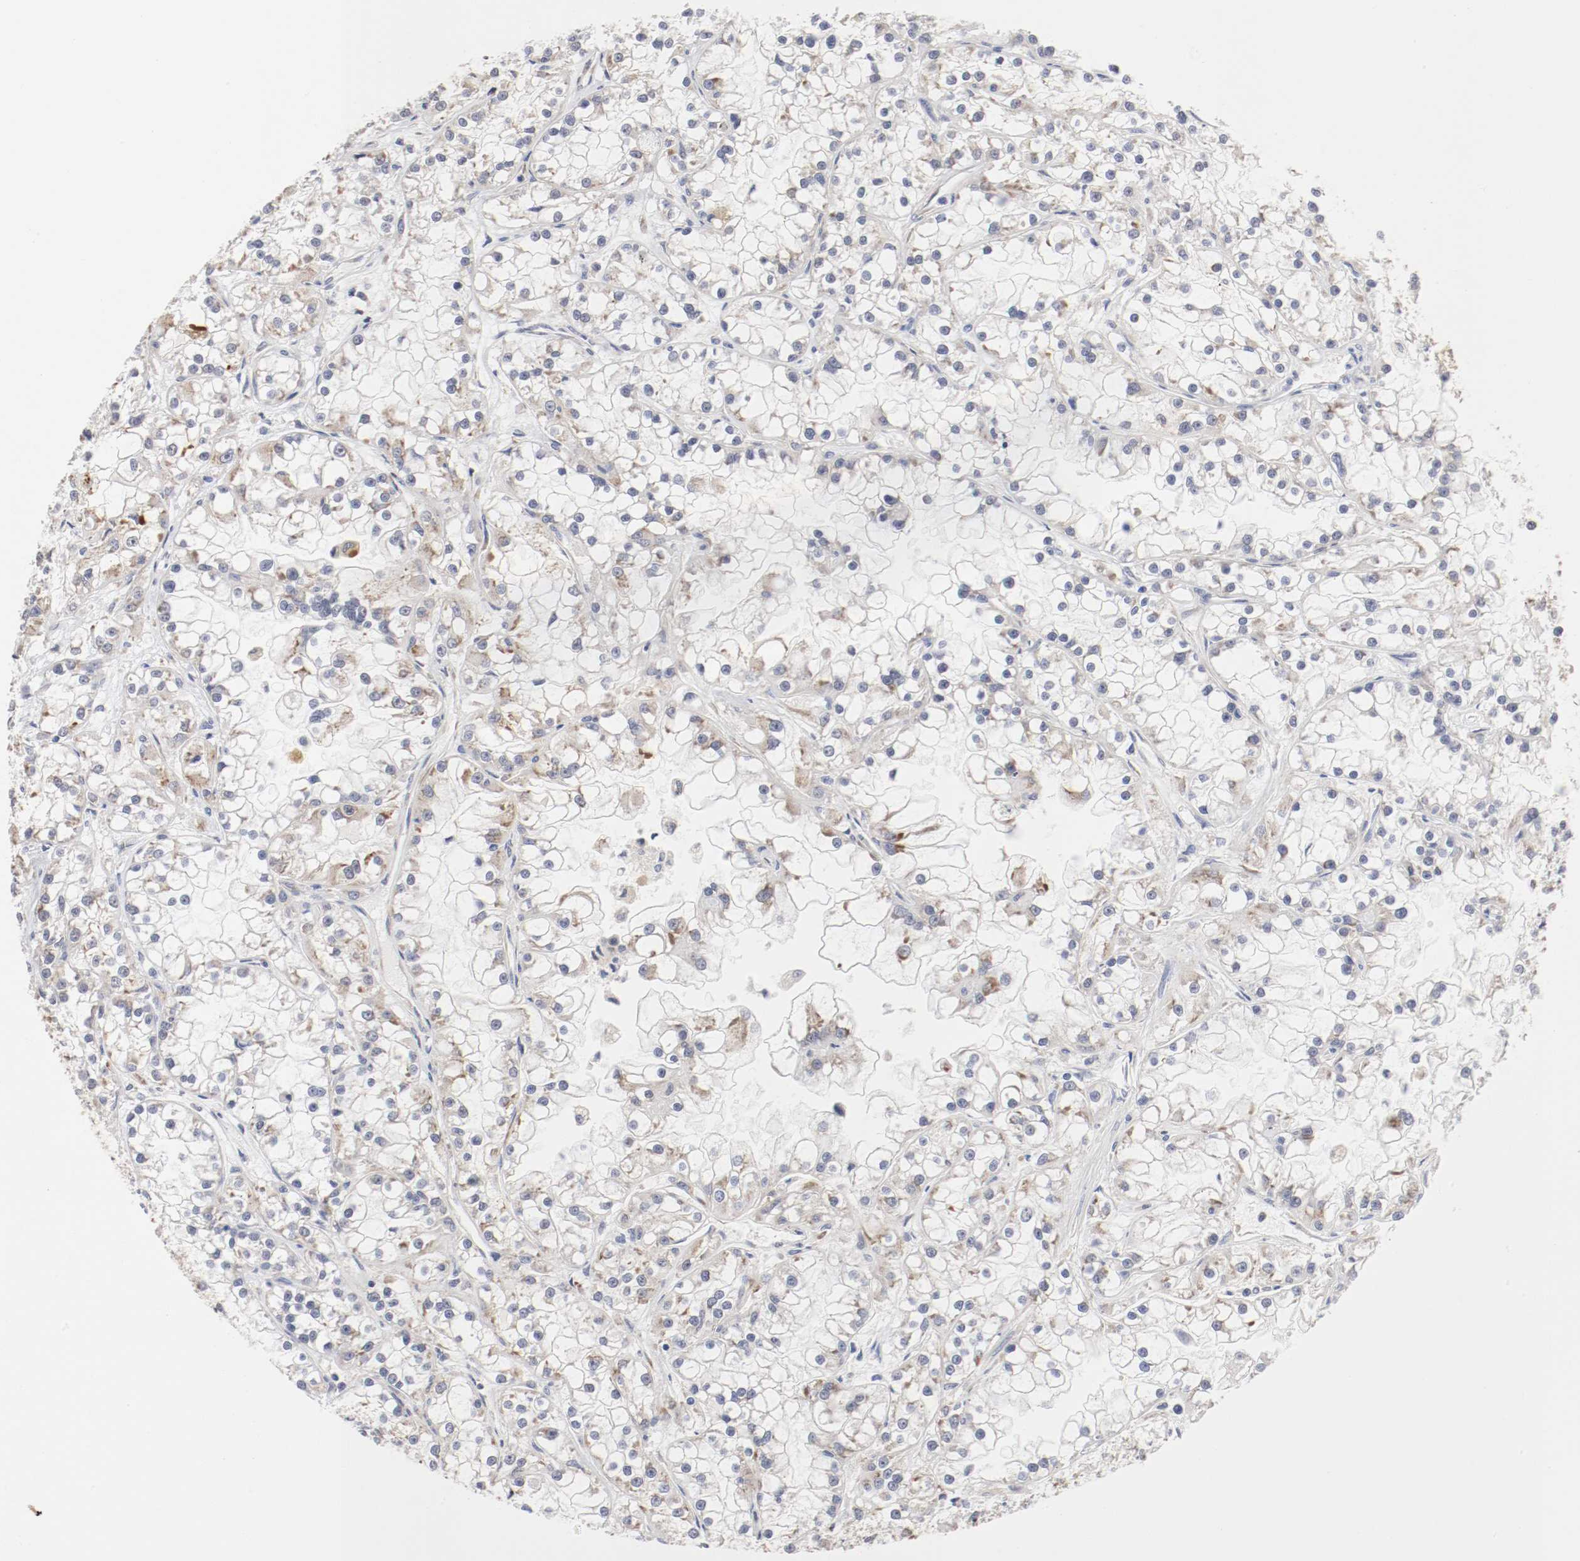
{"staining": {"intensity": "weak", "quantity": "<25%", "location": "cytoplasmic/membranous"}, "tissue": "renal cancer", "cell_type": "Tumor cells", "image_type": "cancer", "snomed": [{"axis": "morphology", "description": "Adenocarcinoma, NOS"}, {"axis": "topography", "description": "Kidney"}], "caption": "IHC of renal cancer (adenocarcinoma) demonstrates no positivity in tumor cells.", "gene": "FKBP3", "patient": {"sex": "female", "age": 52}}